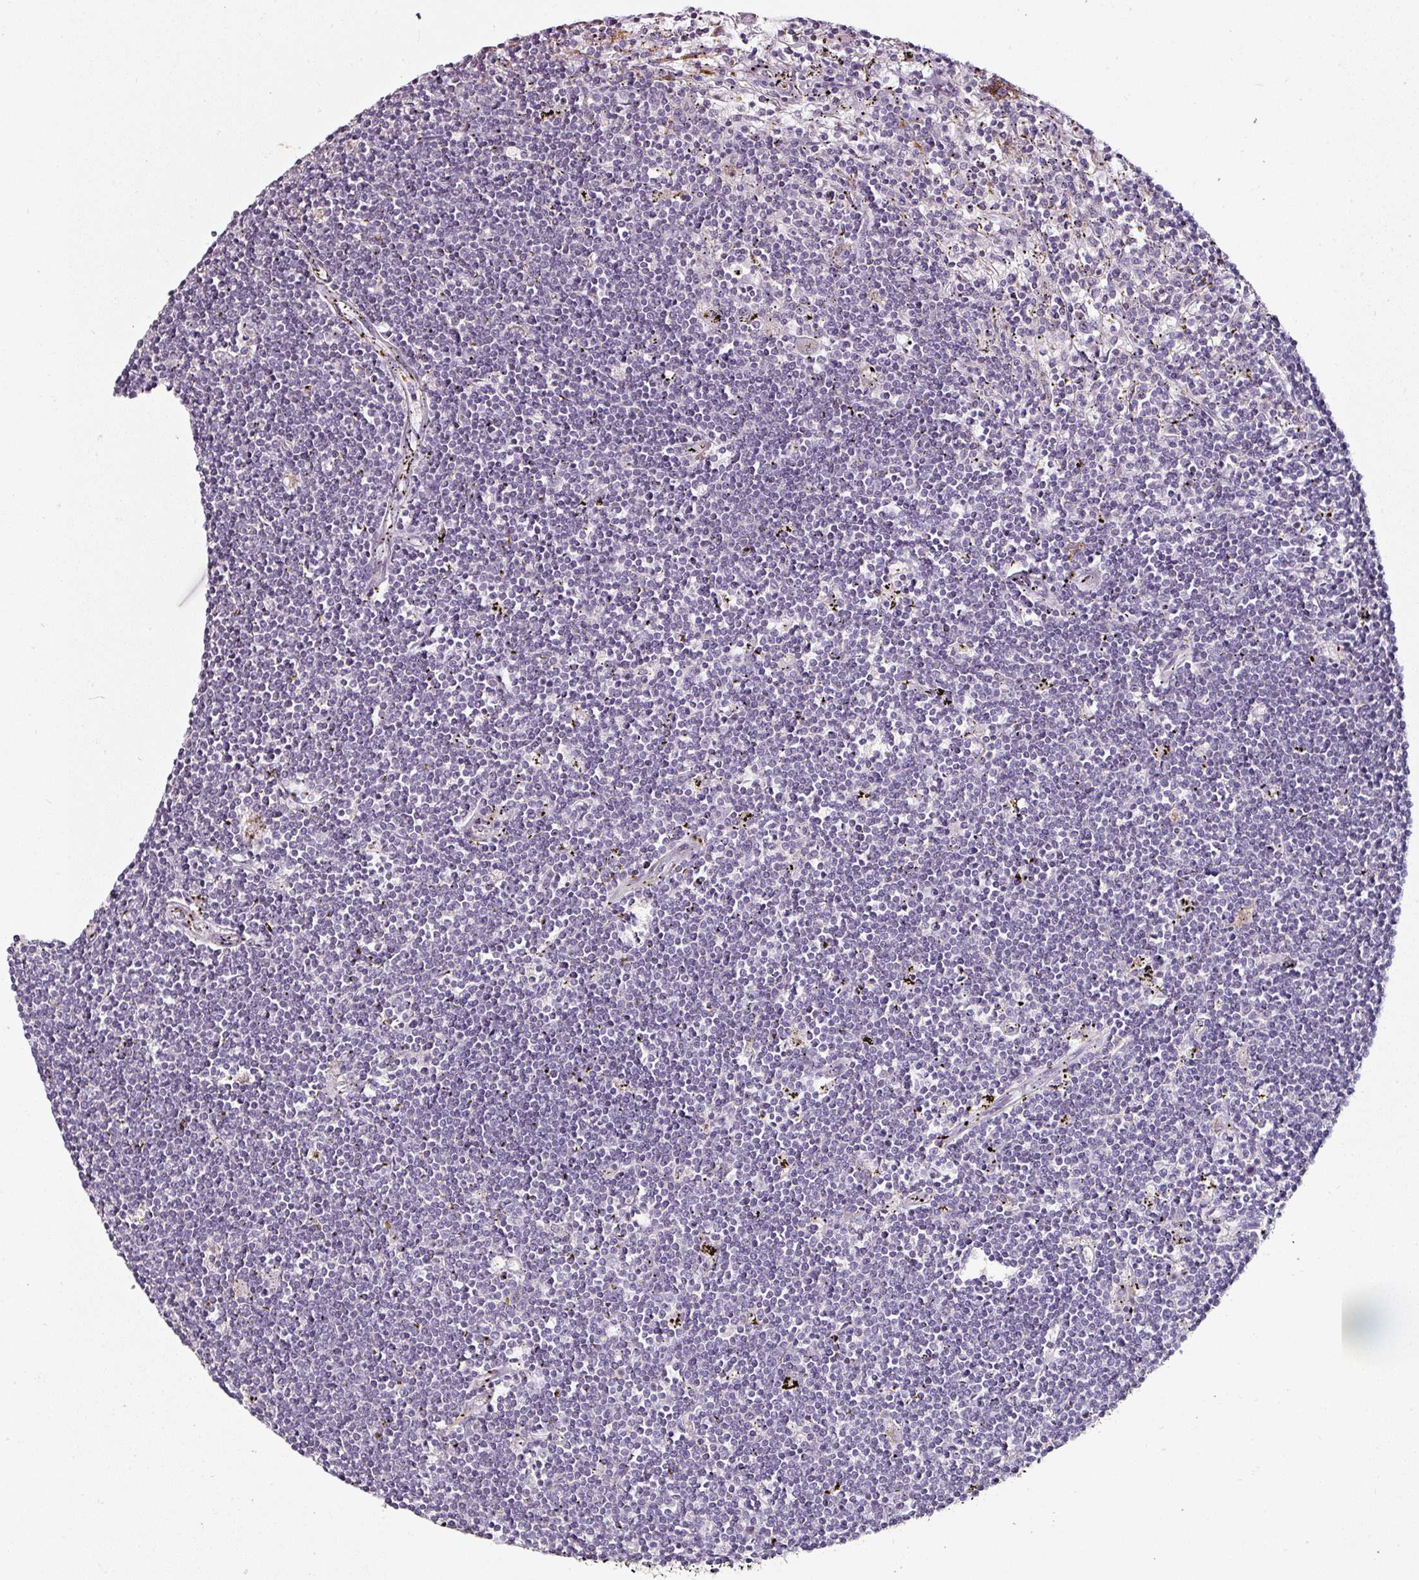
{"staining": {"intensity": "negative", "quantity": "none", "location": "none"}, "tissue": "lymphoma", "cell_type": "Tumor cells", "image_type": "cancer", "snomed": [{"axis": "morphology", "description": "Malignant lymphoma, non-Hodgkin's type, Low grade"}, {"axis": "topography", "description": "Spleen"}], "caption": "Malignant lymphoma, non-Hodgkin's type (low-grade) was stained to show a protein in brown. There is no significant staining in tumor cells. Brightfield microscopy of immunohistochemistry stained with DAB (brown) and hematoxylin (blue), captured at high magnification.", "gene": "CAP2", "patient": {"sex": "male", "age": 76}}